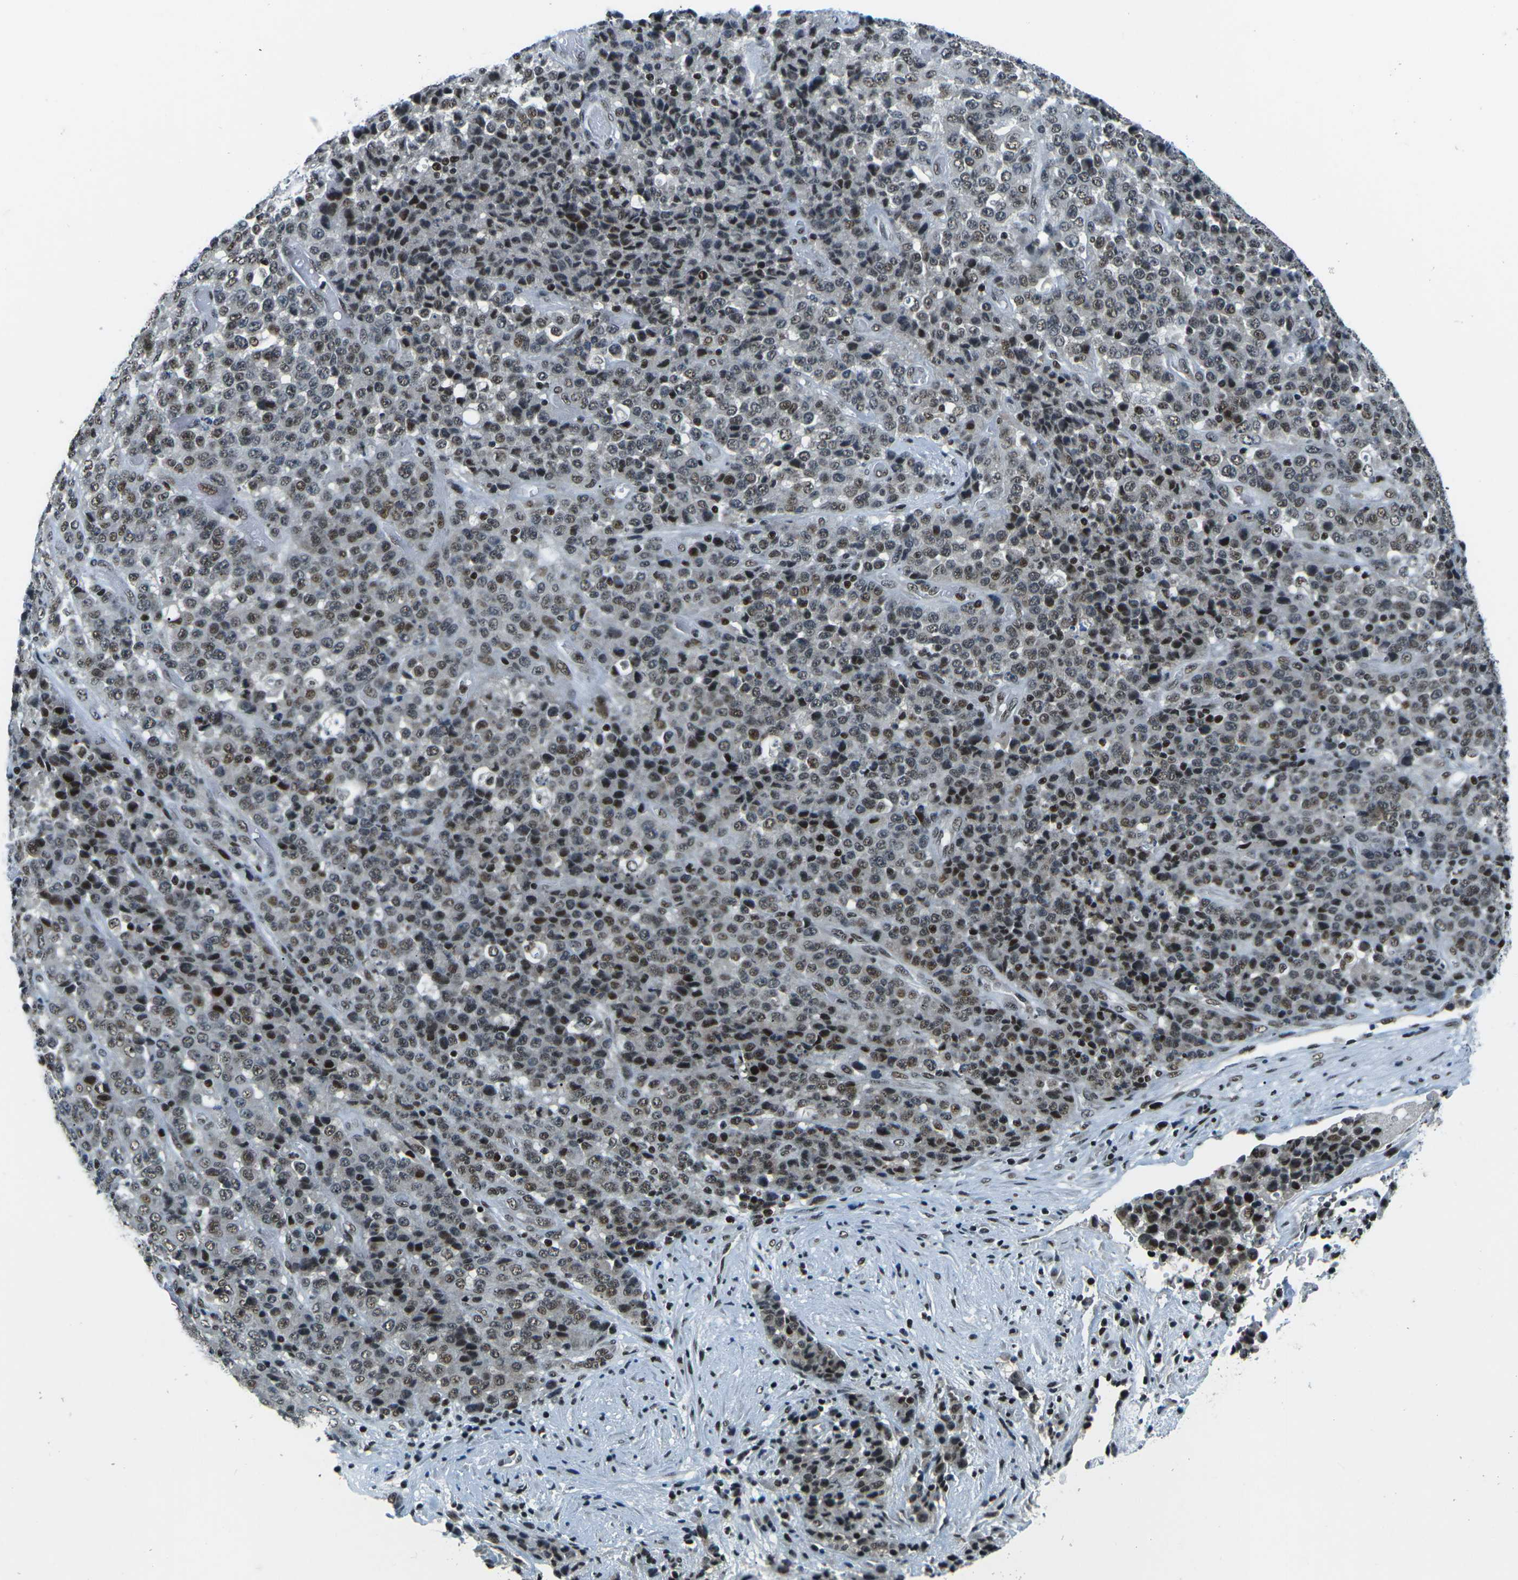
{"staining": {"intensity": "moderate", "quantity": ">75%", "location": "nuclear"}, "tissue": "stomach cancer", "cell_type": "Tumor cells", "image_type": "cancer", "snomed": [{"axis": "morphology", "description": "Adenocarcinoma, NOS"}, {"axis": "topography", "description": "Stomach"}], "caption": "Stomach cancer stained with DAB (3,3'-diaminobenzidine) immunohistochemistry demonstrates medium levels of moderate nuclear expression in approximately >75% of tumor cells.", "gene": "RBL2", "patient": {"sex": "female", "age": 73}}